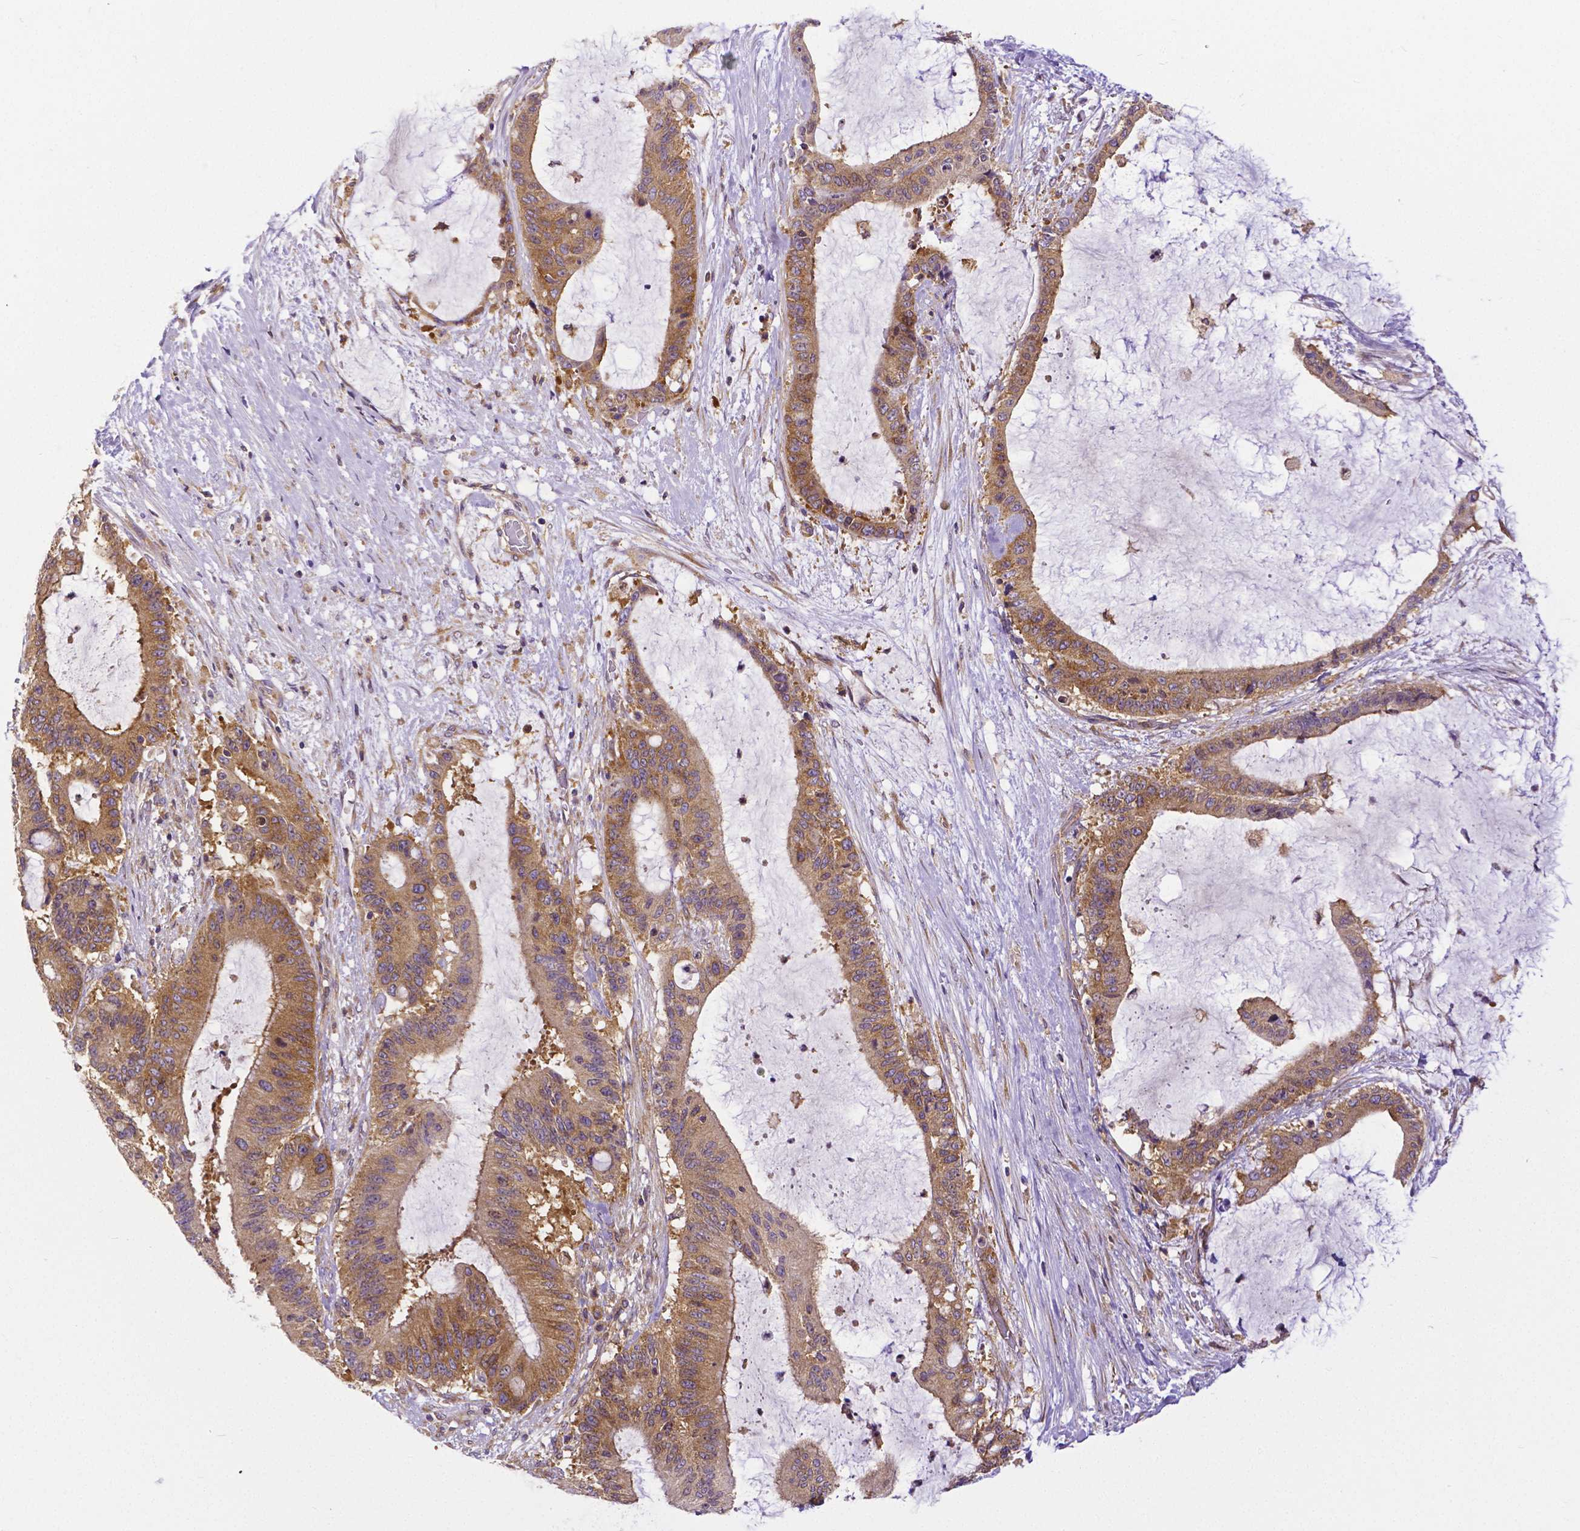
{"staining": {"intensity": "moderate", "quantity": ">75%", "location": "cytoplasmic/membranous"}, "tissue": "liver cancer", "cell_type": "Tumor cells", "image_type": "cancer", "snomed": [{"axis": "morphology", "description": "Normal tissue, NOS"}, {"axis": "morphology", "description": "Cholangiocarcinoma"}, {"axis": "topography", "description": "Liver"}, {"axis": "topography", "description": "Peripheral nerve tissue"}], "caption": "A high-resolution micrograph shows immunohistochemistry (IHC) staining of liver cancer (cholangiocarcinoma), which exhibits moderate cytoplasmic/membranous staining in about >75% of tumor cells. The protein is stained brown, and the nuclei are stained in blue (DAB (3,3'-diaminobenzidine) IHC with brightfield microscopy, high magnification).", "gene": "DICER1", "patient": {"sex": "female", "age": 73}}